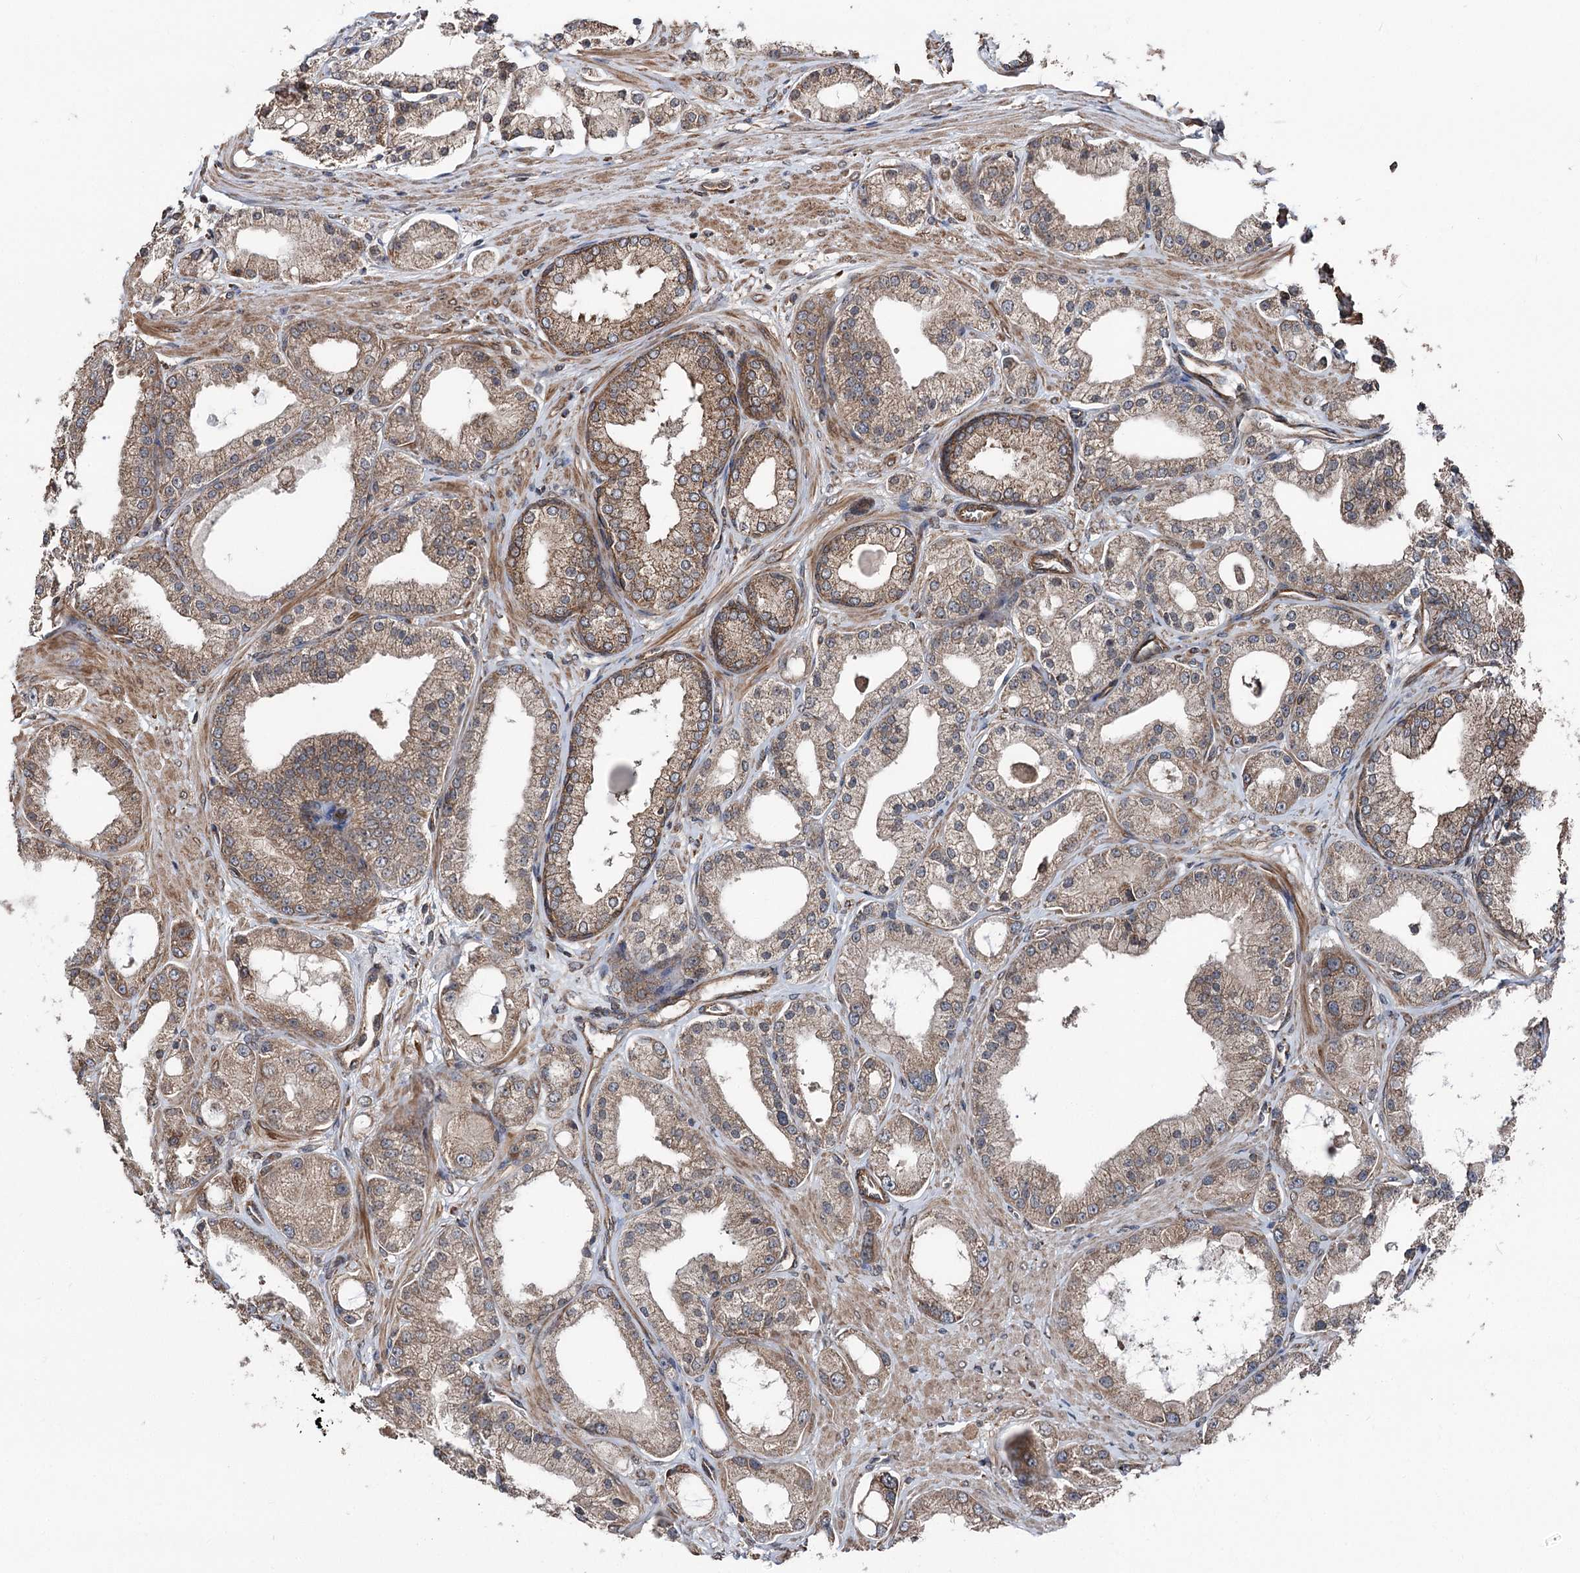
{"staining": {"intensity": "moderate", "quantity": ">75%", "location": "cytoplasmic/membranous"}, "tissue": "prostate cancer", "cell_type": "Tumor cells", "image_type": "cancer", "snomed": [{"axis": "morphology", "description": "Adenocarcinoma, Low grade"}, {"axis": "topography", "description": "Prostate"}], "caption": "Adenocarcinoma (low-grade) (prostate) stained with immunohistochemistry exhibits moderate cytoplasmic/membranous staining in approximately >75% of tumor cells. Using DAB (brown) and hematoxylin (blue) stains, captured at high magnification using brightfield microscopy.", "gene": "ITFG2", "patient": {"sex": "male", "age": 67}}